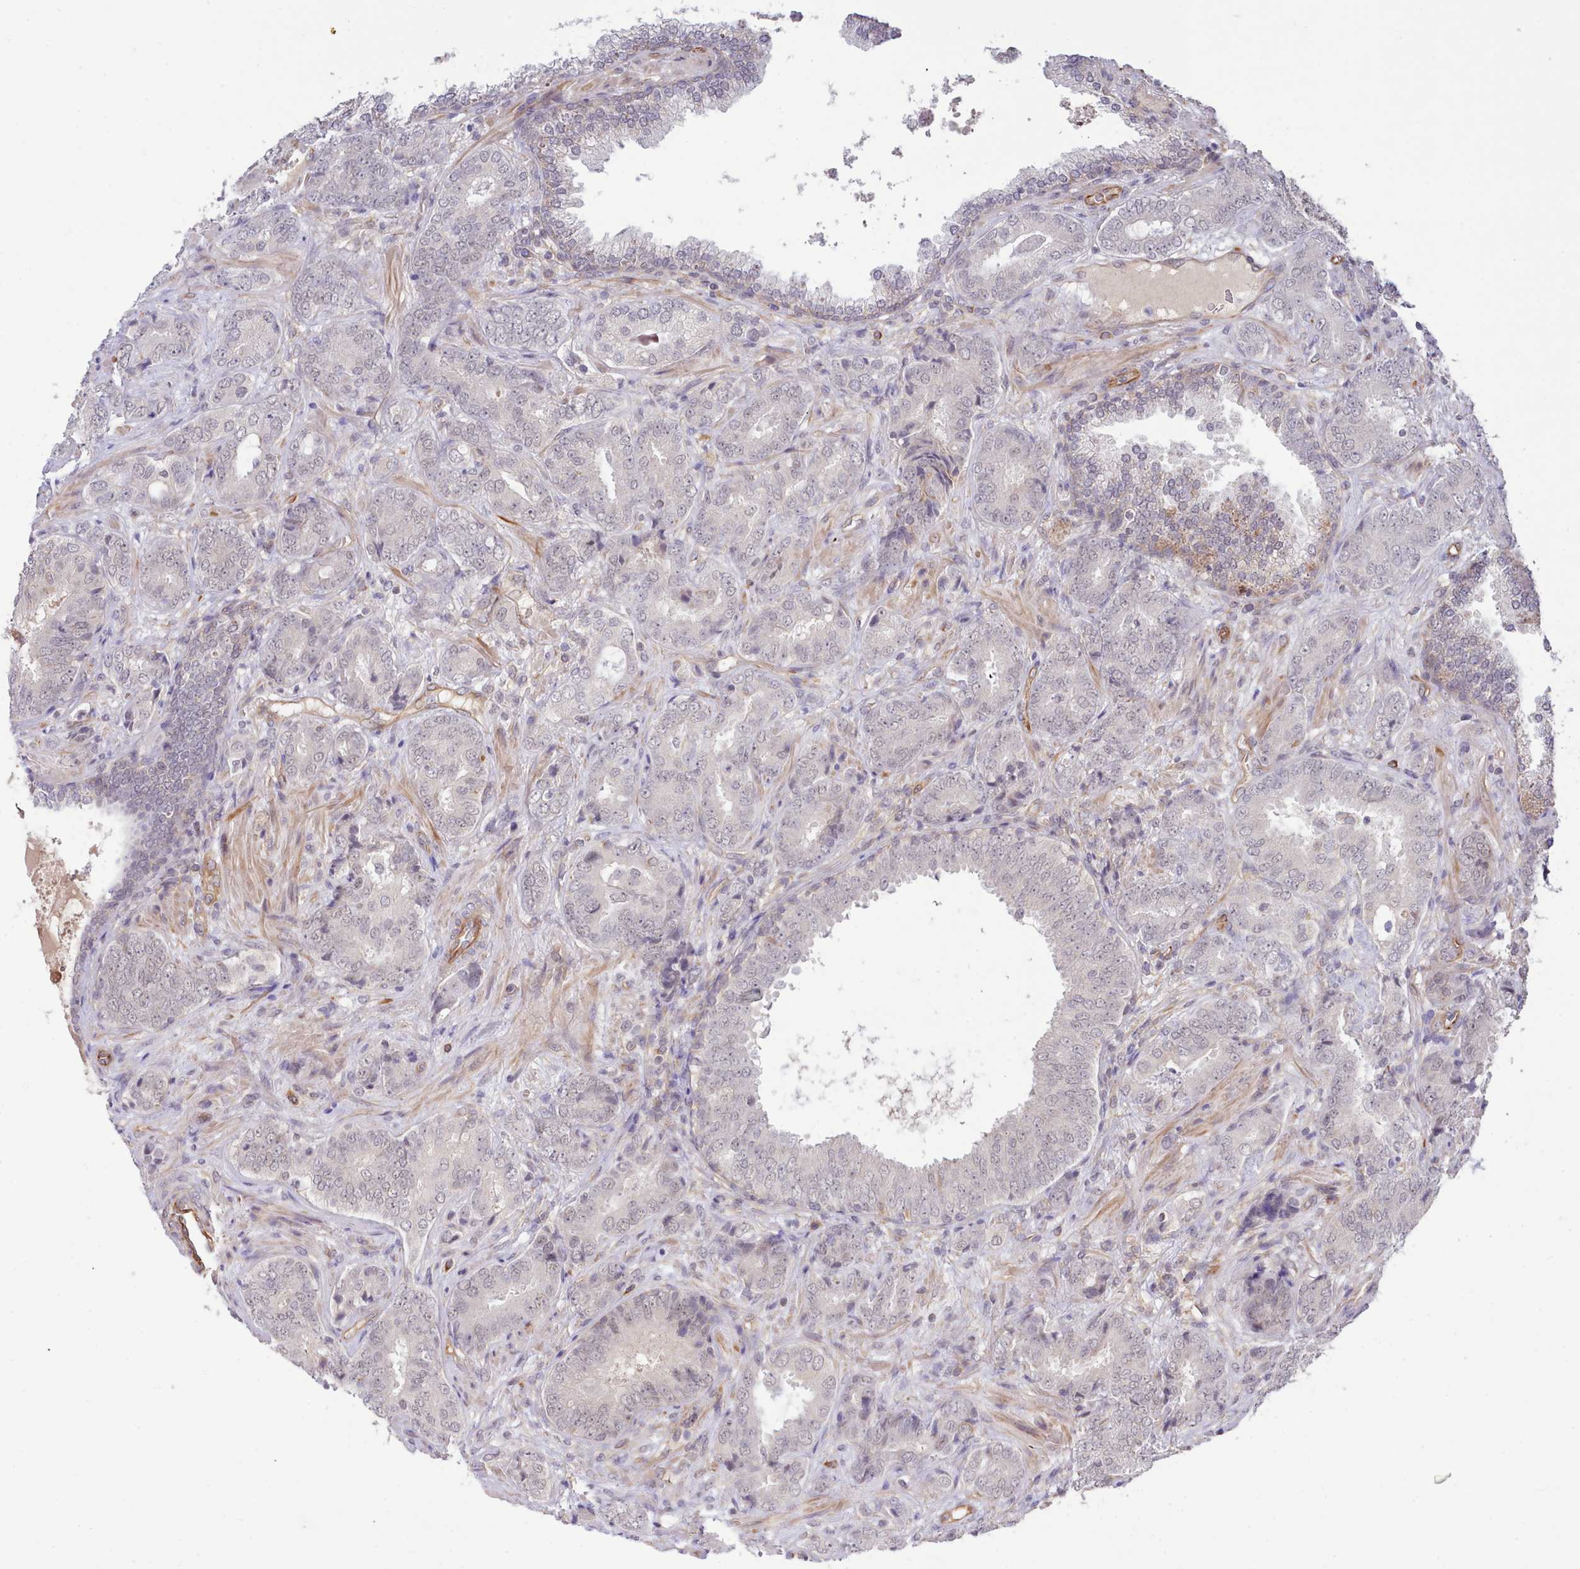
{"staining": {"intensity": "weak", "quantity": "25%-75%", "location": "nuclear"}, "tissue": "prostate cancer", "cell_type": "Tumor cells", "image_type": "cancer", "snomed": [{"axis": "morphology", "description": "Adenocarcinoma, High grade"}, {"axis": "topography", "description": "Prostate"}], "caption": "Immunohistochemistry of adenocarcinoma (high-grade) (prostate) displays low levels of weak nuclear positivity in approximately 25%-75% of tumor cells.", "gene": "ZC3H13", "patient": {"sex": "male", "age": 71}}